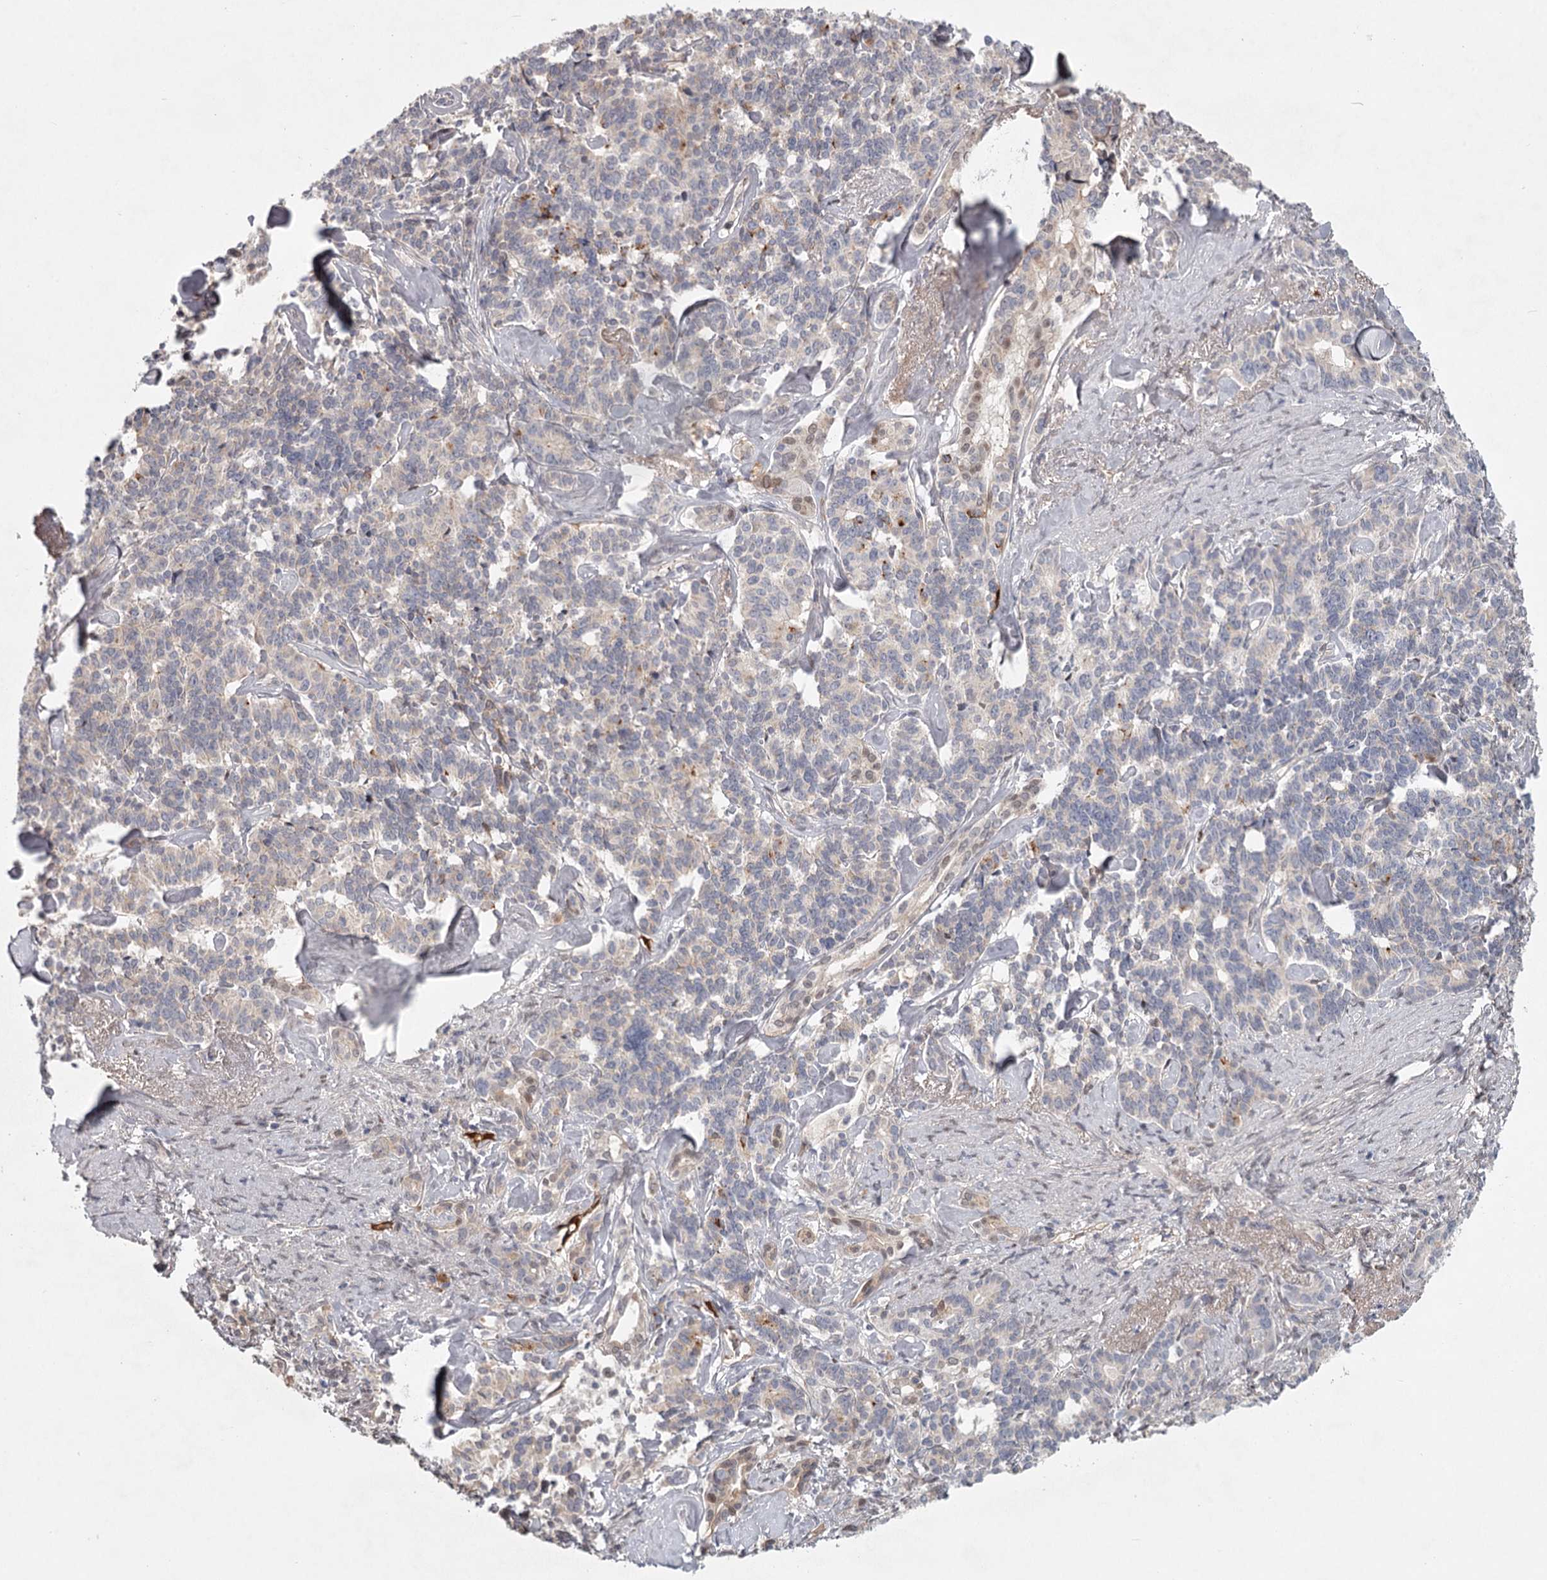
{"staining": {"intensity": "weak", "quantity": "<25%", "location": "cytoplasmic/membranous"}, "tissue": "pancreatic cancer", "cell_type": "Tumor cells", "image_type": "cancer", "snomed": [{"axis": "morphology", "description": "Adenocarcinoma, NOS"}, {"axis": "topography", "description": "Pancreas"}], "caption": "An immunohistochemistry photomicrograph of pancreatic adenocarcinoma is shown. There is no staining in tumor cells of pancreatic adenocarcinoma. (Brightfield microscopy of DAB (3,3'-diaminobenzidine) immunohistochemistry at high magnification).", "gene": "DHRS9", "patient": {"sex": "female", "age": 74}}